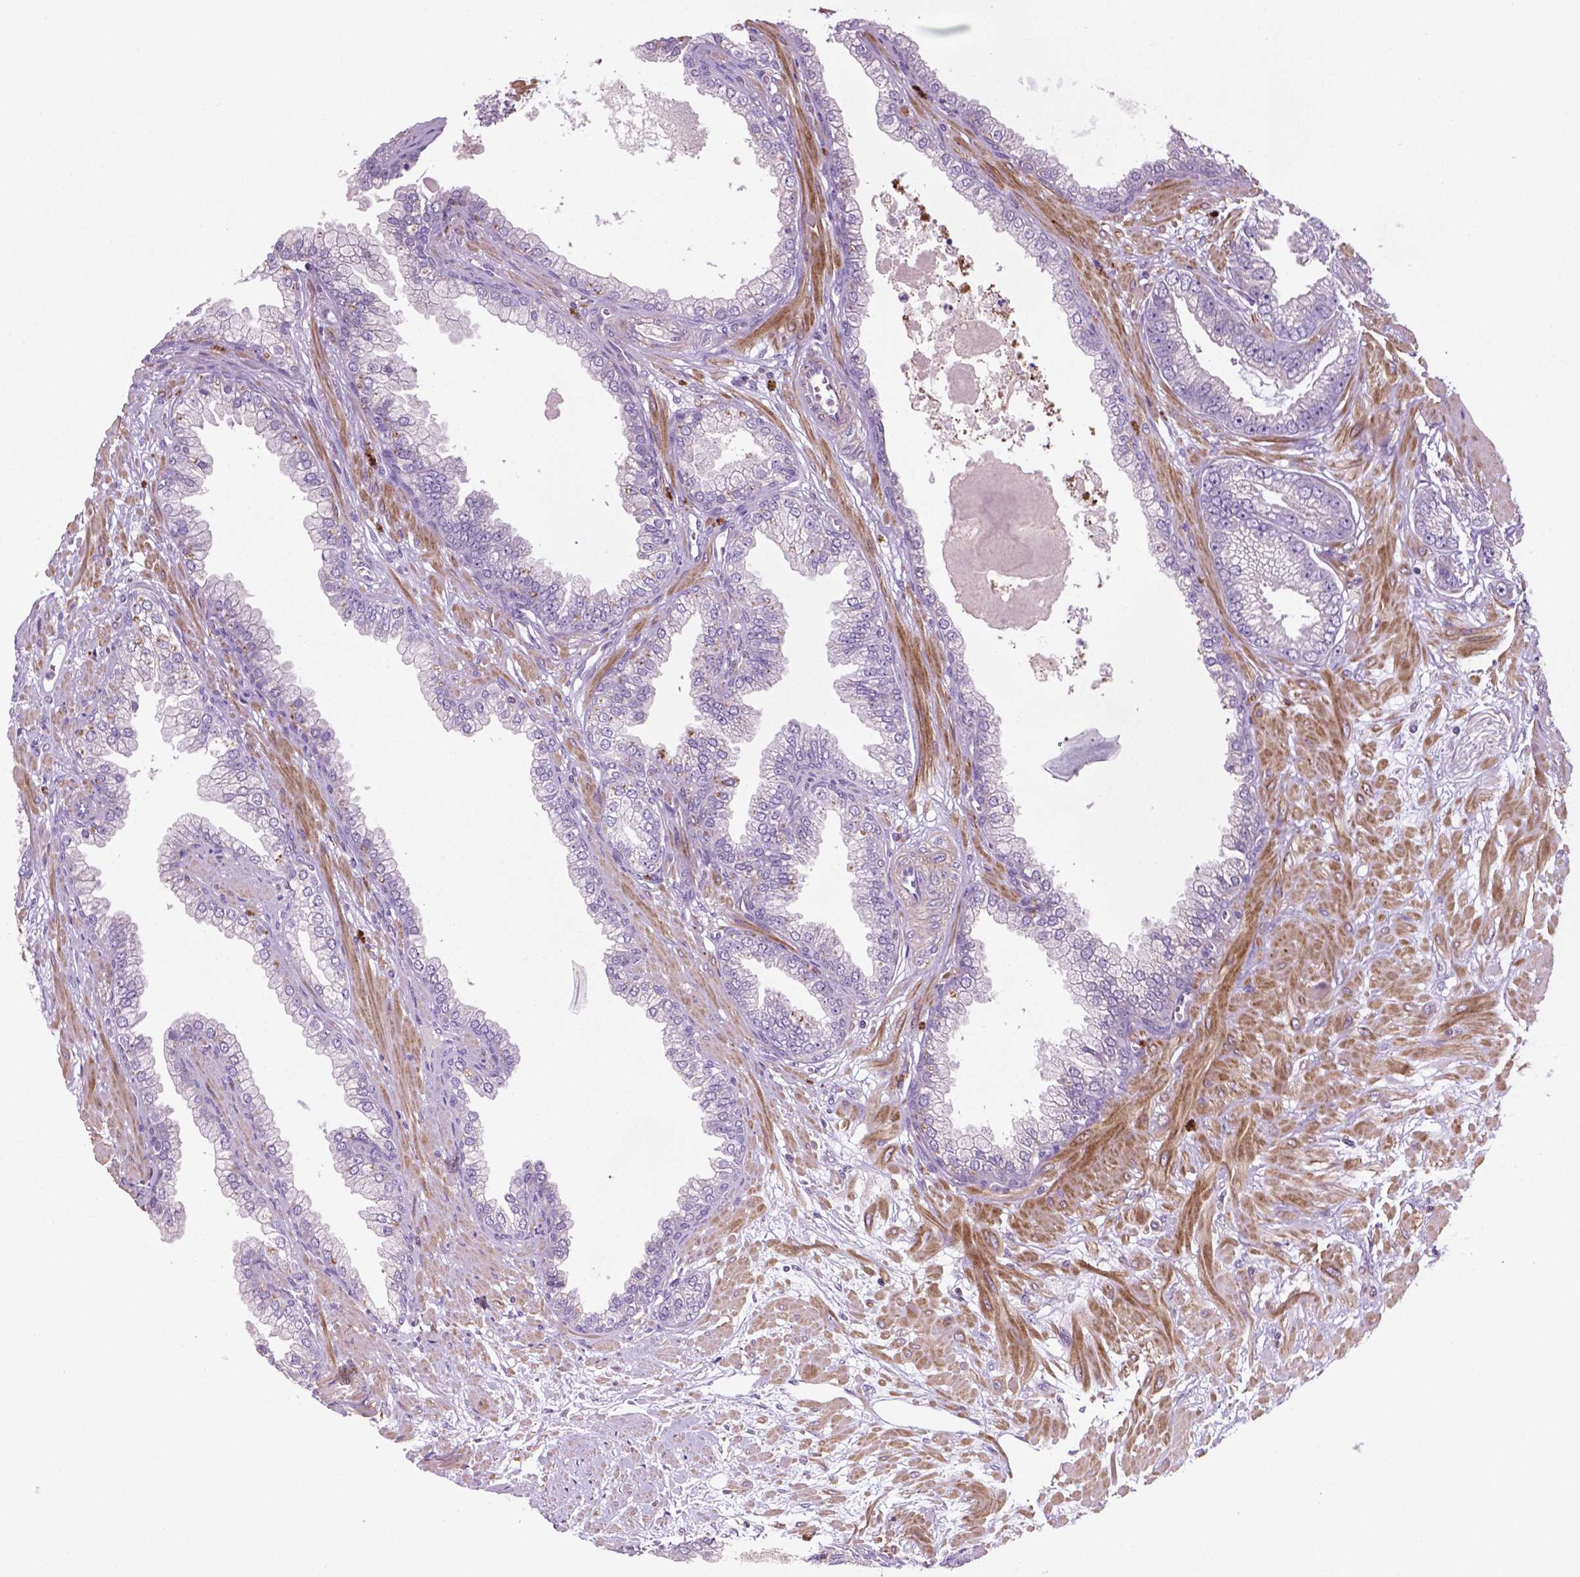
{"staining": {"intensity": "negative", "quantity": "none", "location": "none"}, "tissue": "prostate cancer", "cell_type": "Tumor cells", "image_type": "cancer", "snomed": [{"axis": "morphology", "description": "Adenocarcinoma, Low grade"}, {"axis": "topography", "description": "Prostate"}], "caption": "Prostate cancer (low-grade adenocarcinoma) stained for a protein using immunohistochemistry displays no positivity tumor cells.", "gene": "BMP4", "patient": {"sex": "male", "age": 64}}